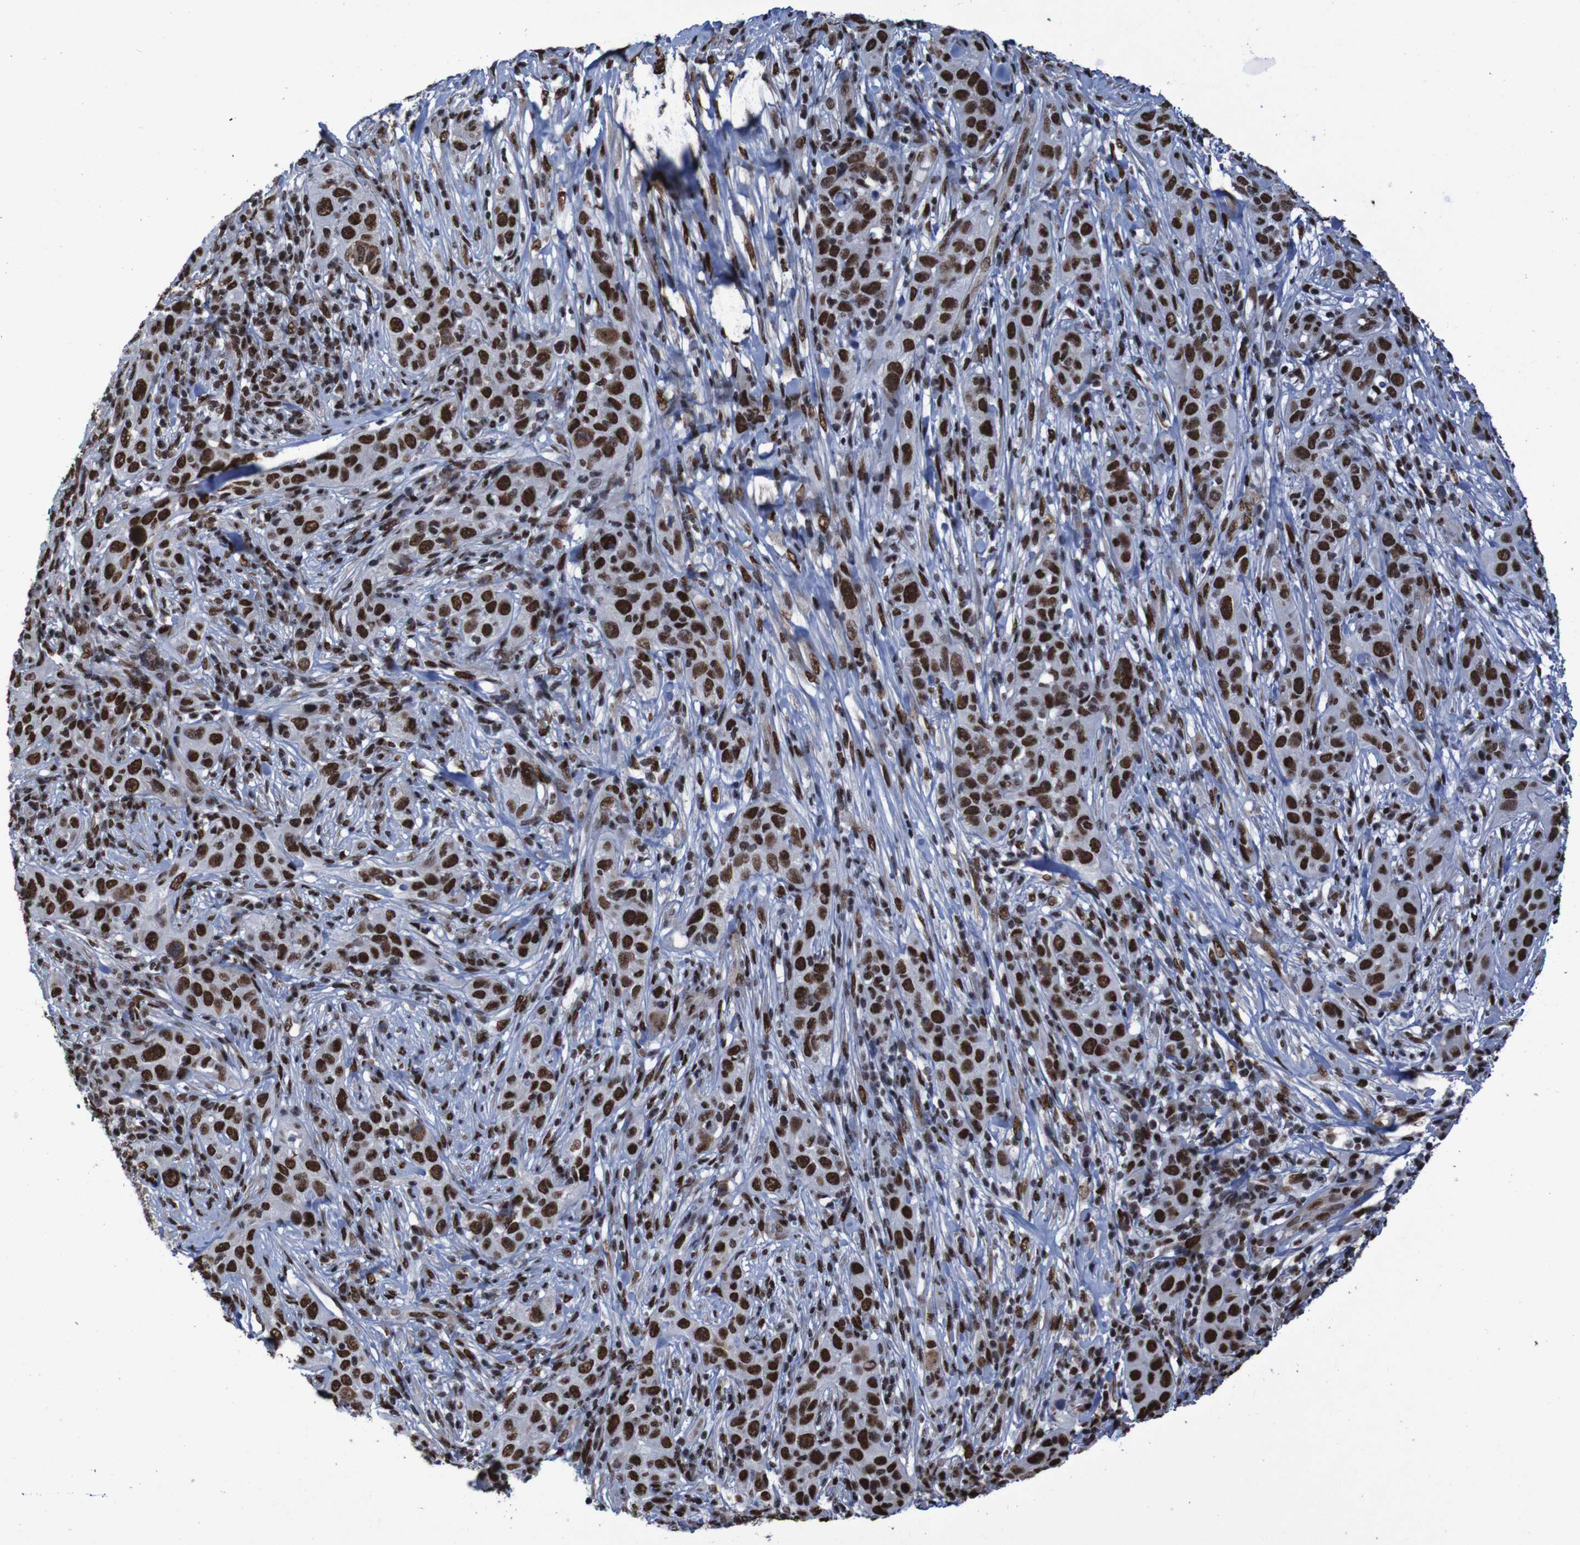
{"staining": {"intensity": "strong", "quantity": ">75%", "location": "nuclear"}, "tissue": "skin cancer", "cell_type": "Tumor cells", "image_type": "cancer", "snomed": [{"axis": "morphology", "description": "Squamous cell carcinoma, NOS"}, {"axis": "topography", "description": "Skin"}], "caption": "DAB immunohistochemical staining of skin cancer (squamous cell carcinoma) reveals strong nuclear protein expression in about >75% of tumor cells.", "gene": "HNRNPR", "patient": {"sex": "female", "age": 88}}